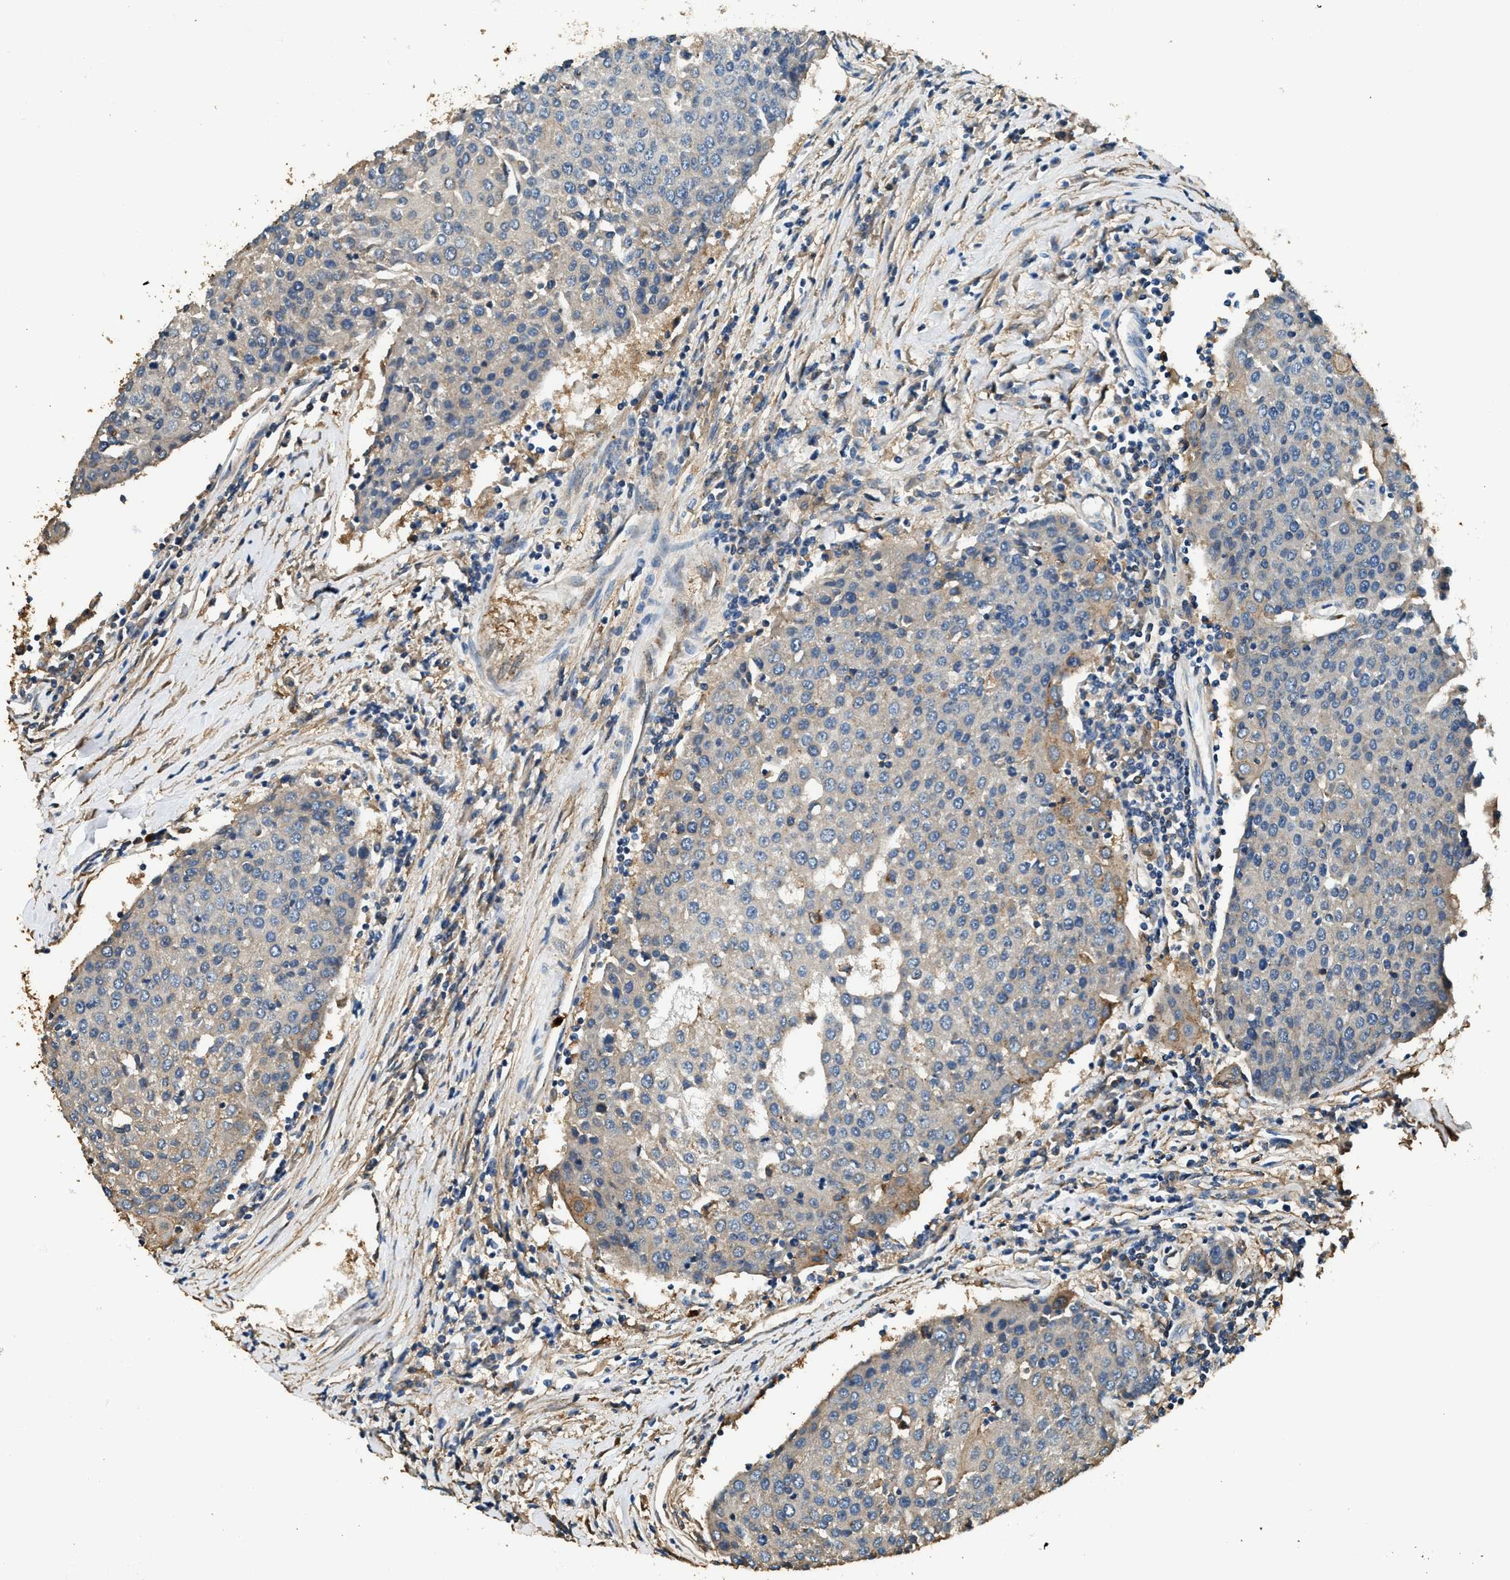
{"staining": {"intensity": "moderate", "quantity": "<25%", "location": "cytoplasmic/membranous"}, "tissue": "urothelial cancer", "cell_type": "Tumor cells", "image_type": "cancer", "snomed": [{"axis": "morphology", "description": "Urothelial carcinoma, High grade"}, {"axis": "topography", "description": "Urinary bladder"}], "caption": "Tumor cells reveal low levels of moderate cytoplasmic/membranous positivity in about <25% of cells in human urothelial cancer.", "gene": "ANXA3", "patient": {"sex": "female", "age": 85}}